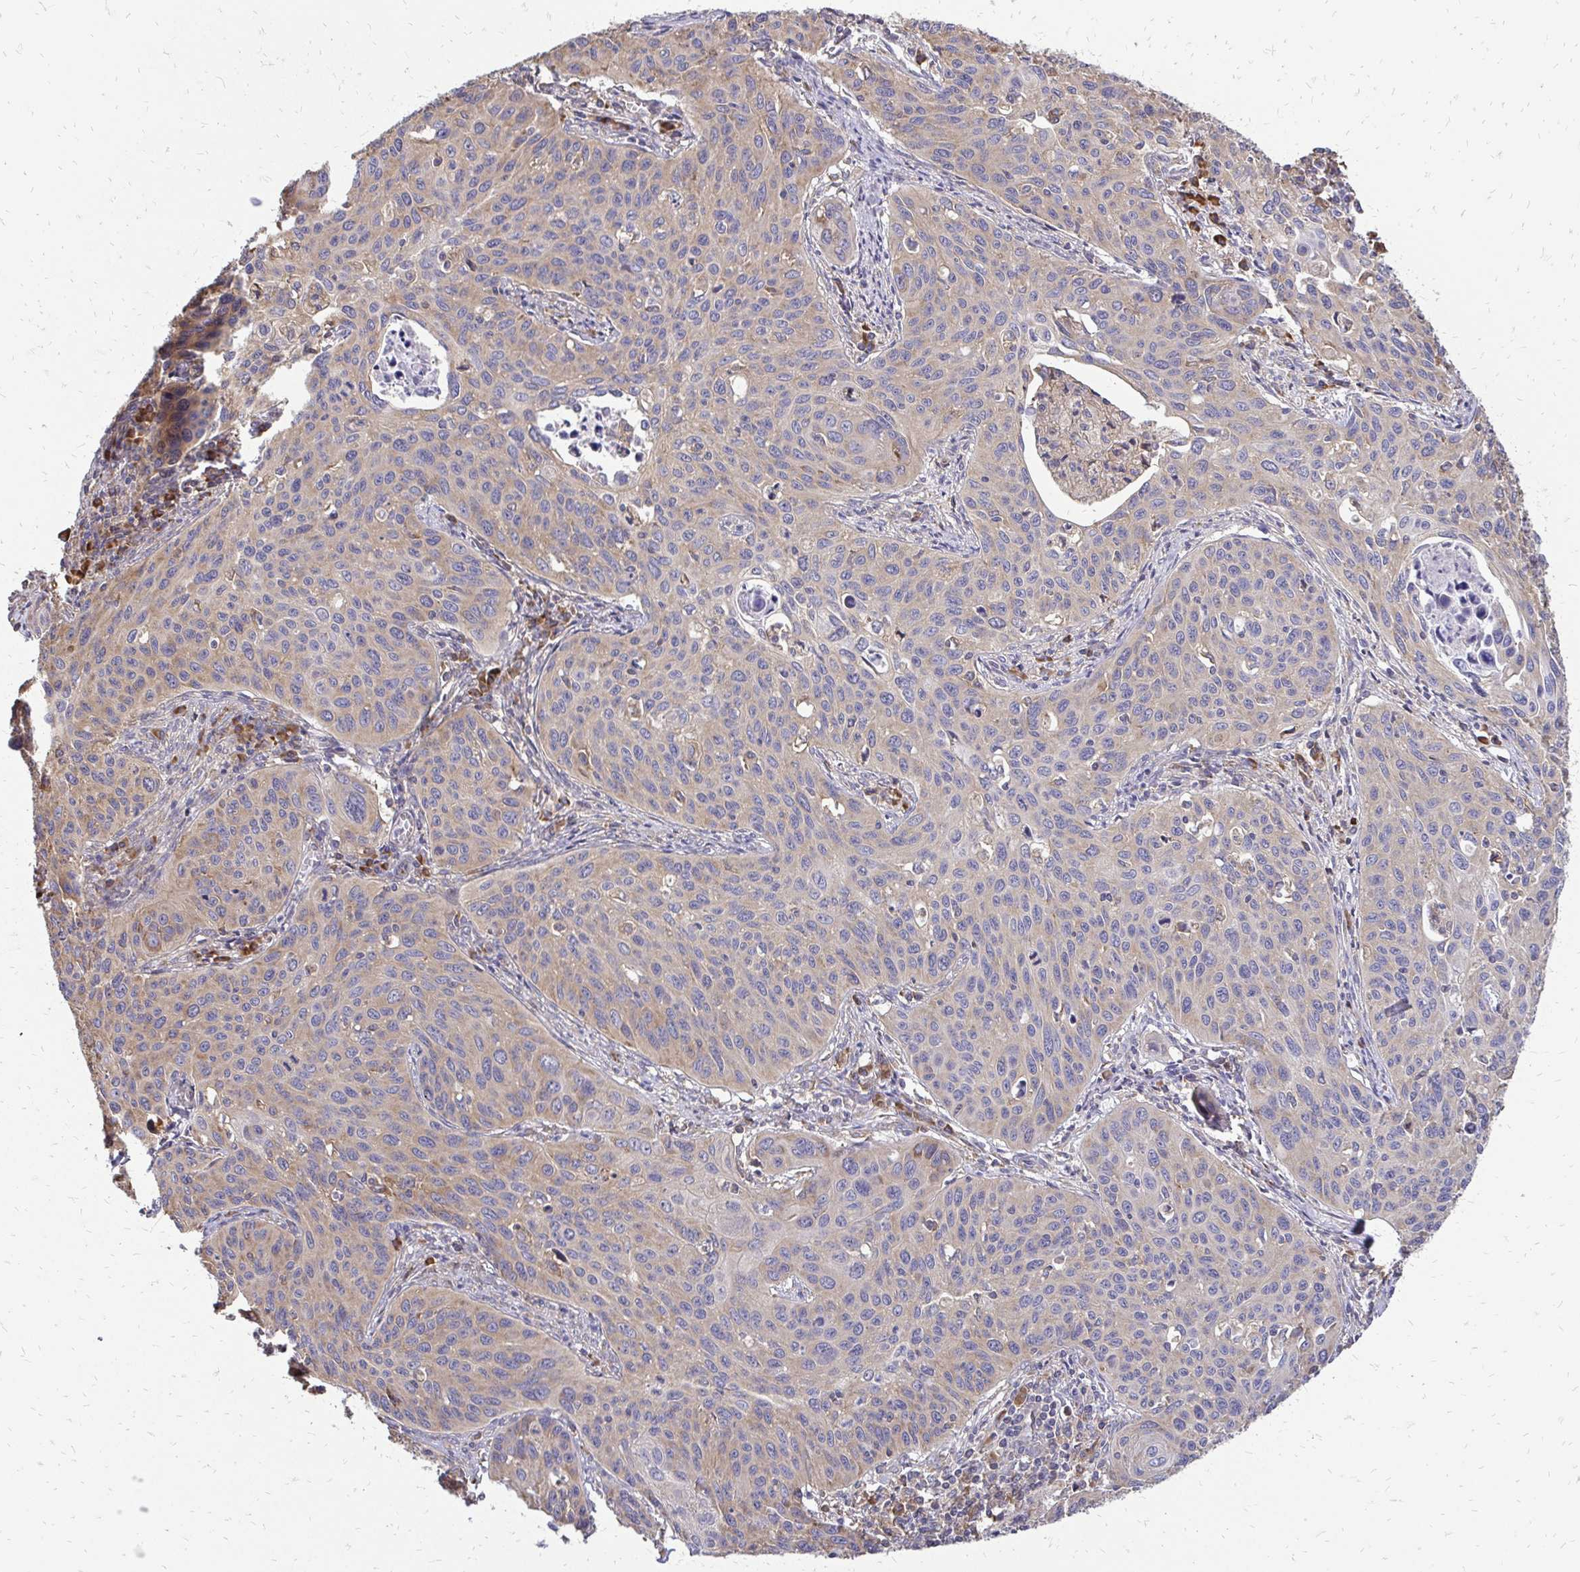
{"staining": {"intensity": "weak", "quantity": "25%-75%", "location": "cytoplasmic/membranous"}, "tissue": "cervical cancer", "cell_type": "Tumor cells", "image_type": "cancer", "snomed": [{"axis": "morphology", "description": "Squamous cell carcinoma, NOS"}, {"axis": "topography", "description": "Cervix"}], "caption": "DAB immunohistochemical staining of human cervical cancer (squamous cell carcinoma) demonstrates weak cytoplasmic/membranous protein positivity in approximately 25%-75% of tumor cells. The staining was performed using DAB (3,3'-diaminobenzidine) to visualize the protein expression in brown, while the nuclei were stained in blue with hematoxylin (Magnification: 20x).", "gene": "RPS3", "patient": {"sex": "female", "age": 31}}